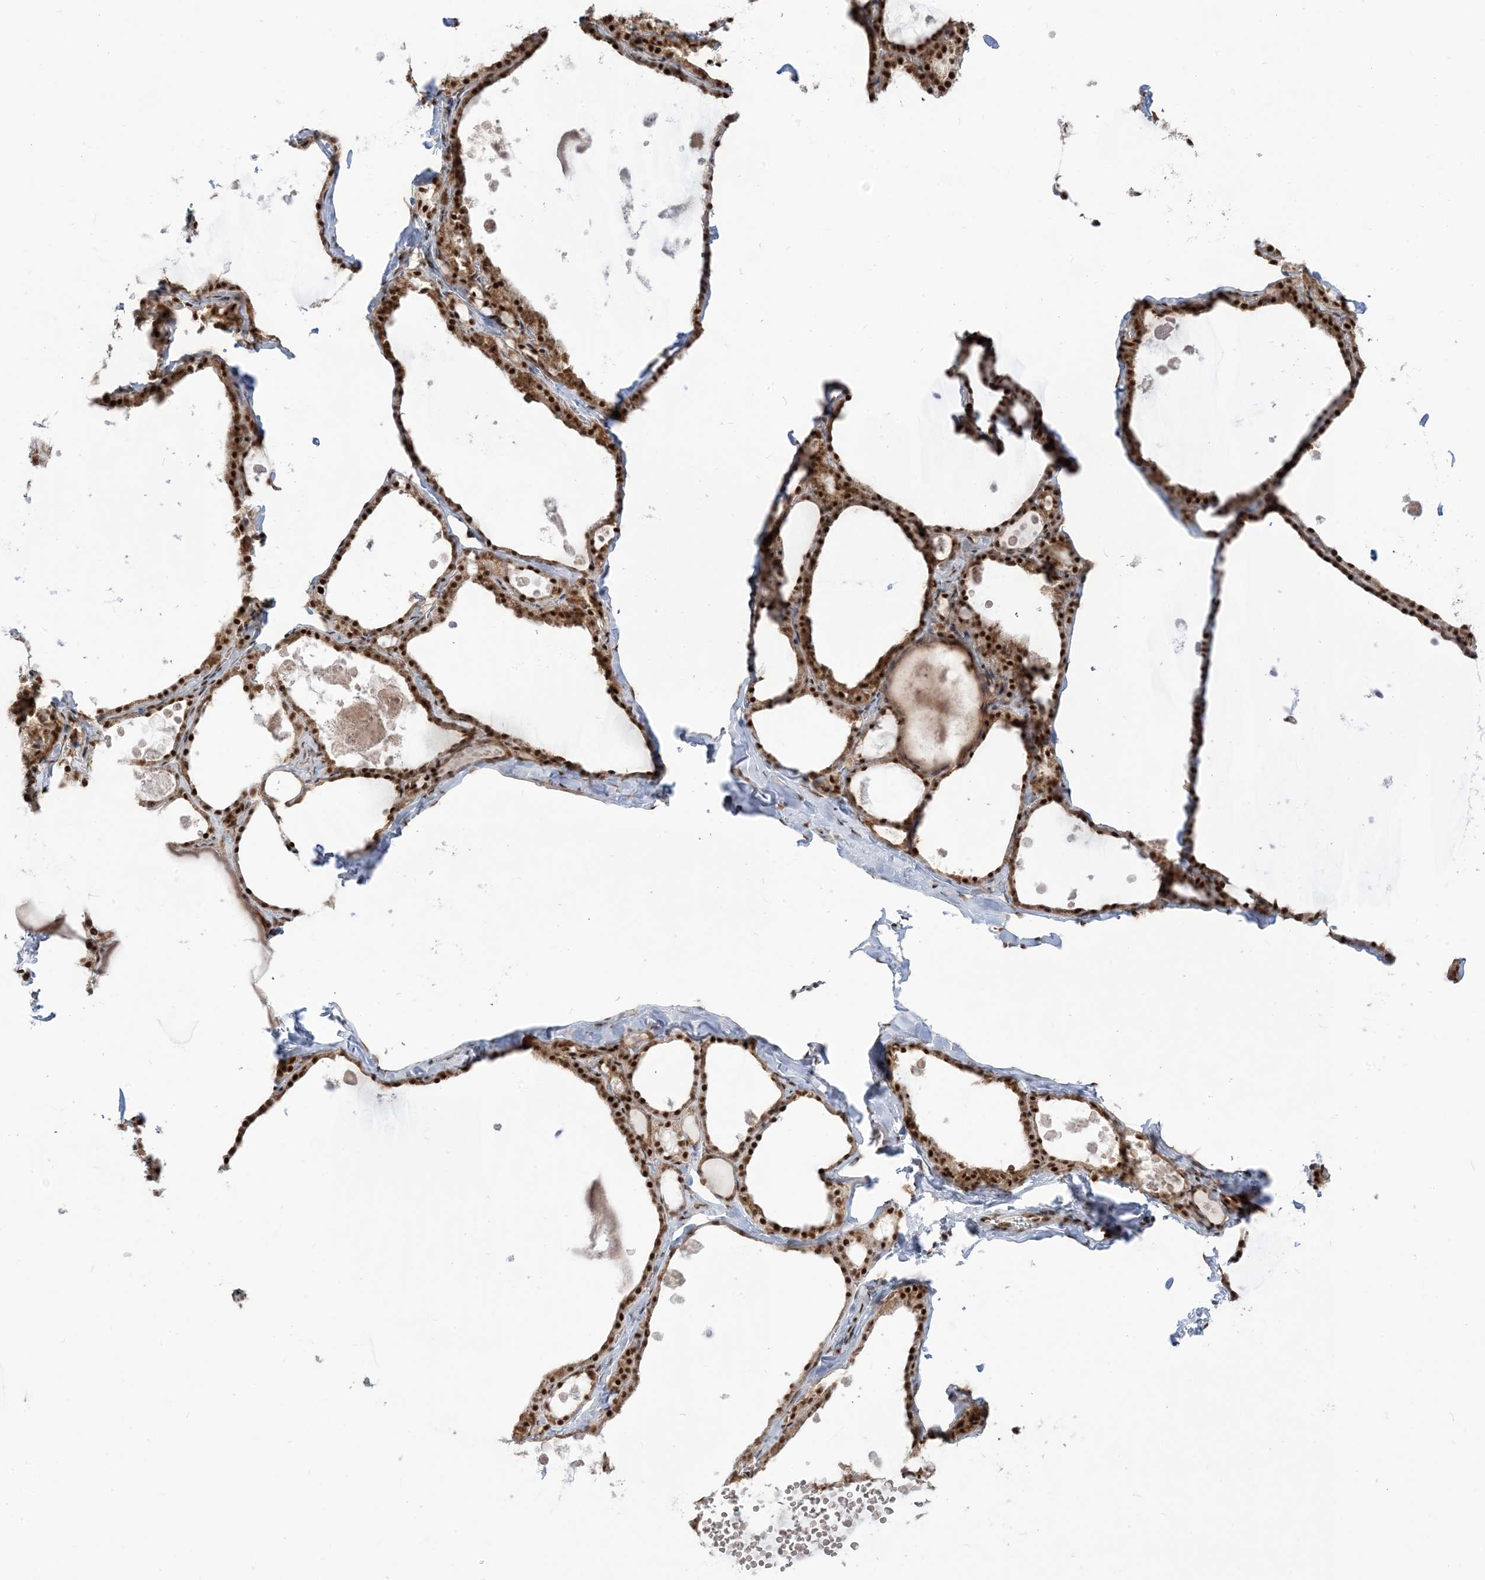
{"staining": {"intensity": "strong", "quantity": ">75%", "location": "nuclear"}, "tissue": "thyroid gland", "cell_type": "Glandular cells", "image_type": "normal", "snomed": [{"axis": "morphology", "description": "Normal tissue, NOS"}, {"axis": "topography", "description": "Thyroid gland"}], "caption": "Strong nuclear positivity for a protein is identified in about >75% of glandular cells of benign thyroid gland using immunohistochemistry.", "gene": "ARGLU1", "patient": {"sex": "male", "age": 56}}